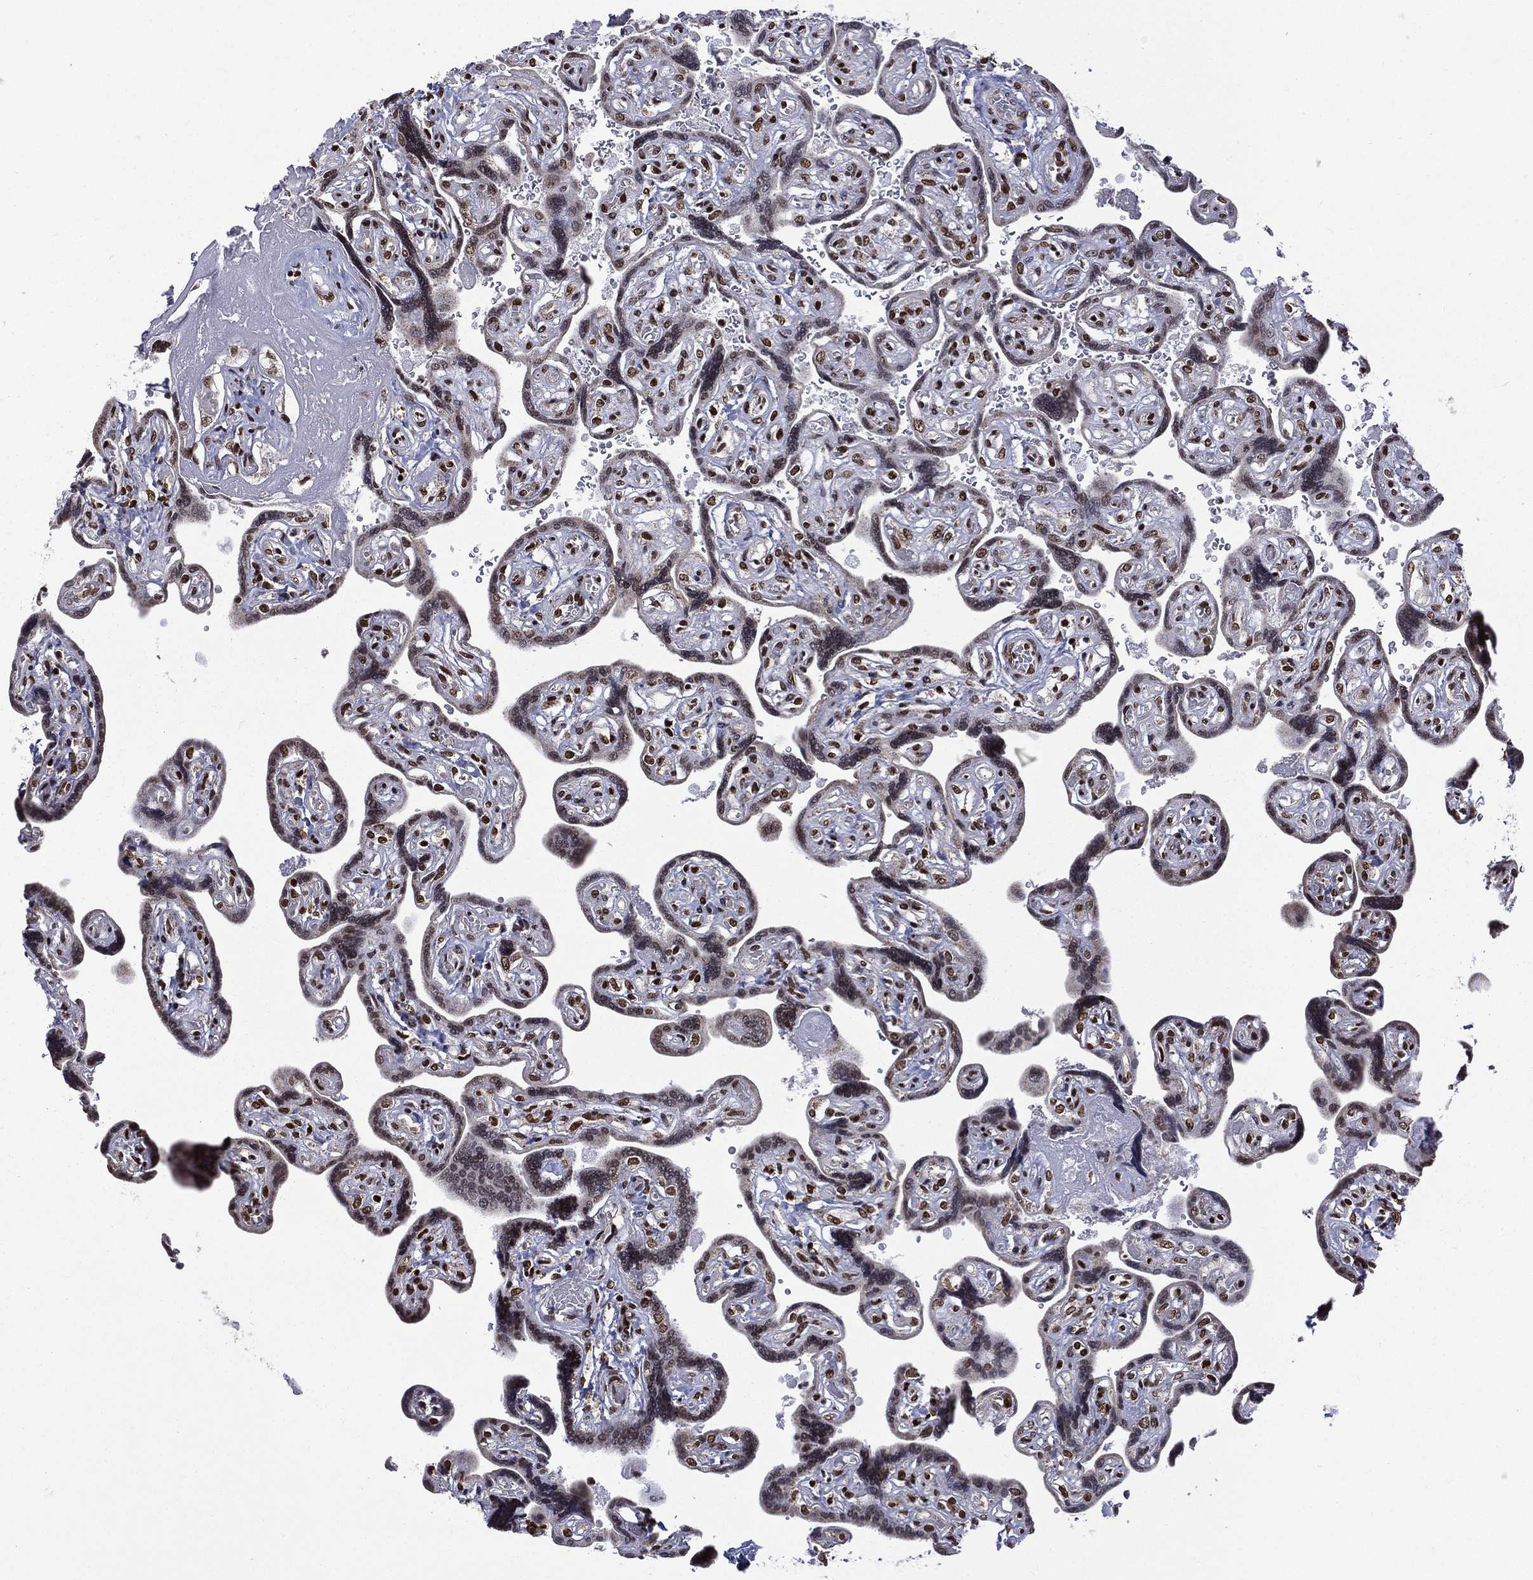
{"staining": {"intensity": "strong", "quantity": ">75%", "location": "nuclear"}, "tissue": "placenta", "cell_type": "Decidual cells", "image_type": "normal", "snomed": [{"axis": "morphology", "description": "Normal tissue, NOS"}, {"axis": "topography", "description": "Placenta"}], "caption": "Protein analysis of benign placenta shows strong nuclear positivity in about >75% of decidual cells.", "gene": "C5orf24", "patient": {"sex": "female", "age": 32}}